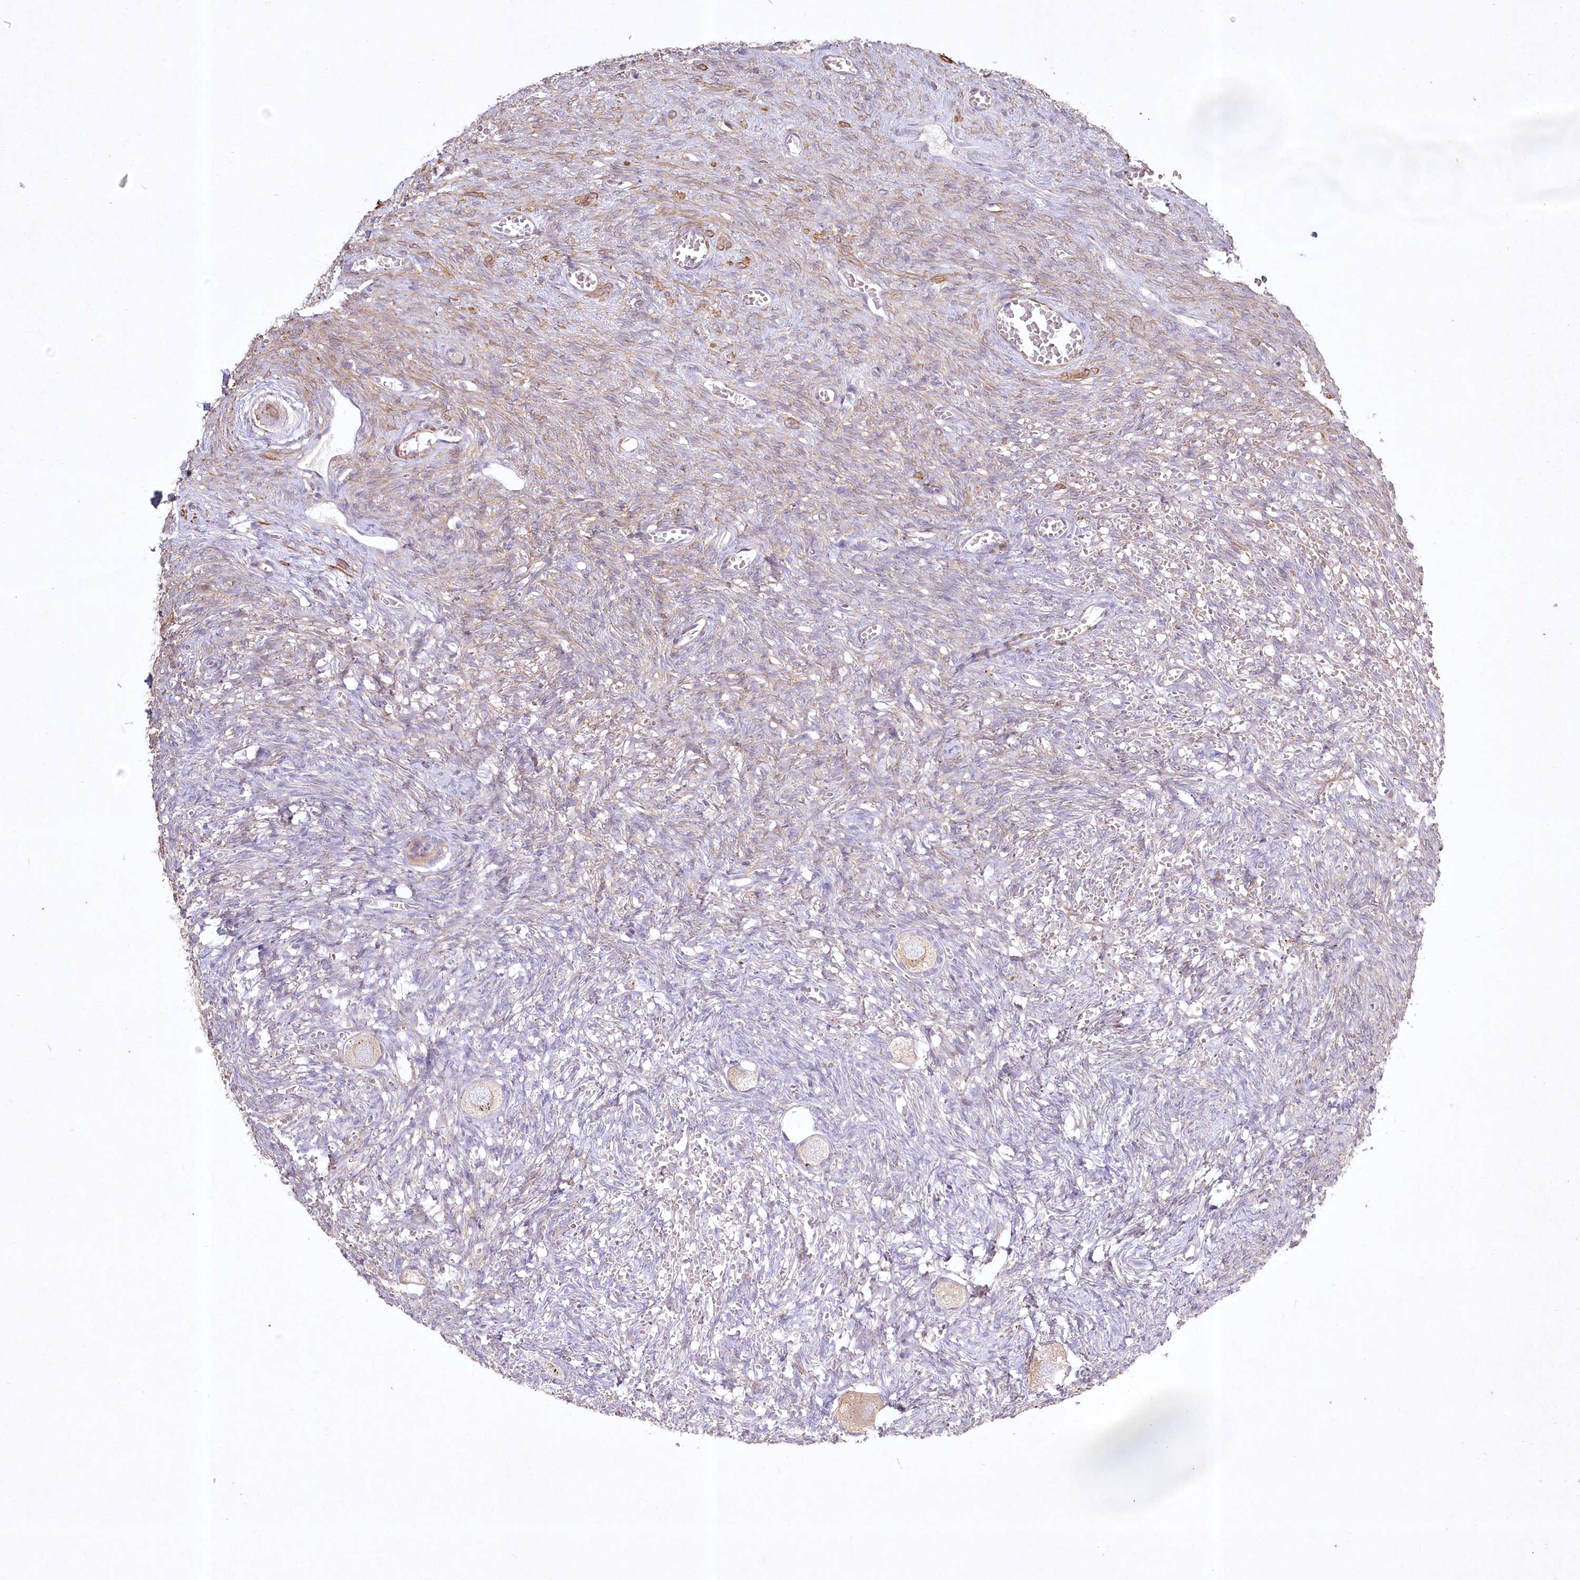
{"staining": {"intensity": "weak", "quantity": ">75%", "location": "cytoplasmic/membranous"}, "tissue": "ovary", "cell_type": "Follicle cells", "image_type": "normal", "snomed": [{"axis": "morphology", "description": "Normal tissue, NOS"}, {"axis": "topography", "description": "Ovary"}], "caption": "This micrograph reveals IHC staining of normal human ovary, with low weak cytoplasmic/membranous positivity in about >75% of follicle cells.", "gene": "INPP4B", "patient": {"sex": "female", "age": 27}}